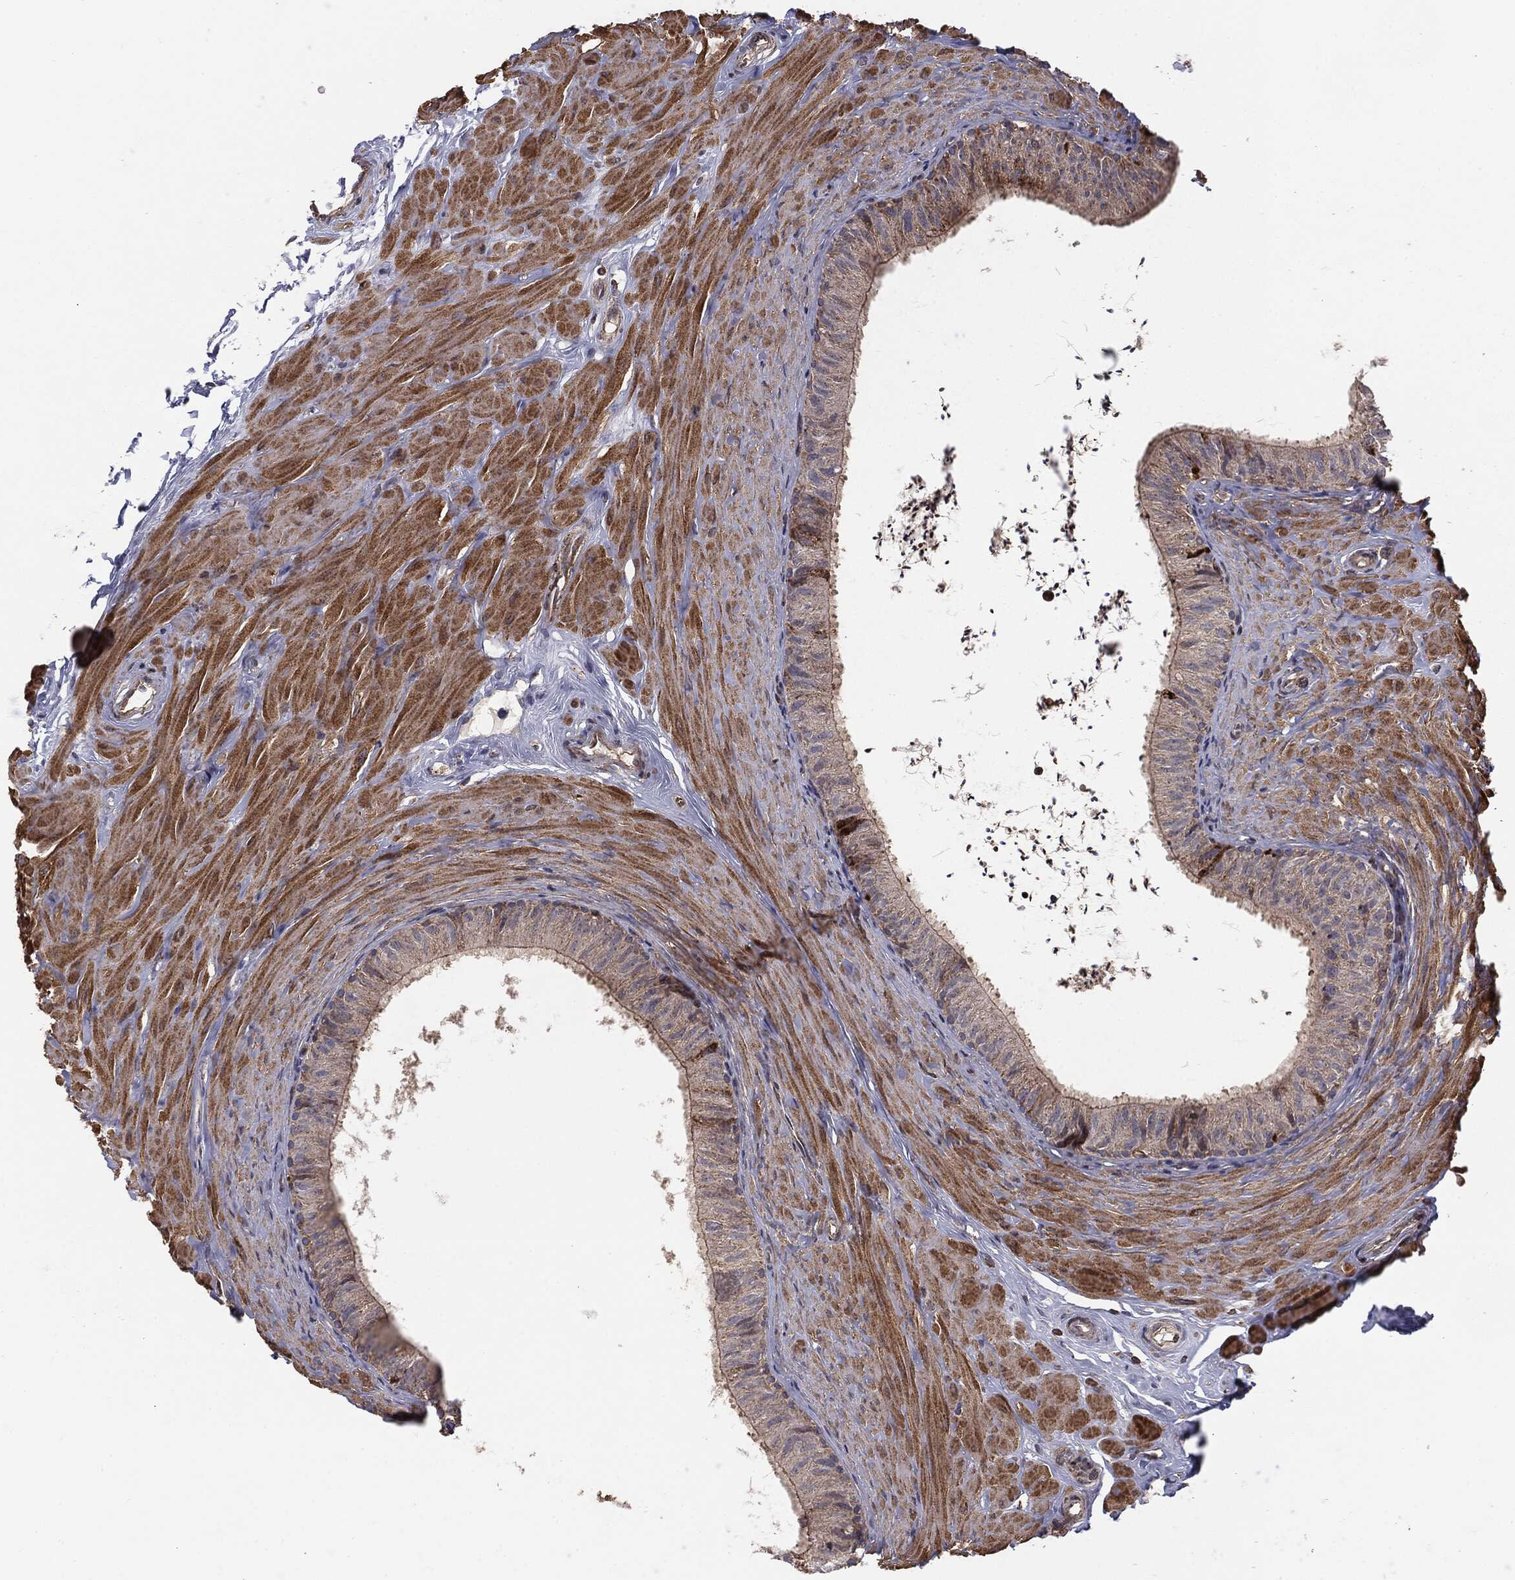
{"staining": {"intensity": "moderate", "quantity": "25%-75%", "location": "cytoplasmic/membranous"}, "tissue": "epididymis", "cell_type": "Glandular cells", "image_type": "normal", "snomed": [{"axis": "morphology", "description": "Normal tissue, NOS"}, {"axis": "topography", "description": "Epididymis"}], "caption": "Protein expression analysis of benign human epididymis reveals moderate cytoplasmic/membranous positivity in approximately 25%-75% of glandular cells. The staining is performed using DAB brown chromogen to label protein expression. The nuclei are counter-stained blue using hematoxylin.", "gene": "MTOR", "patient": {"sex": "male", "age": 34}}